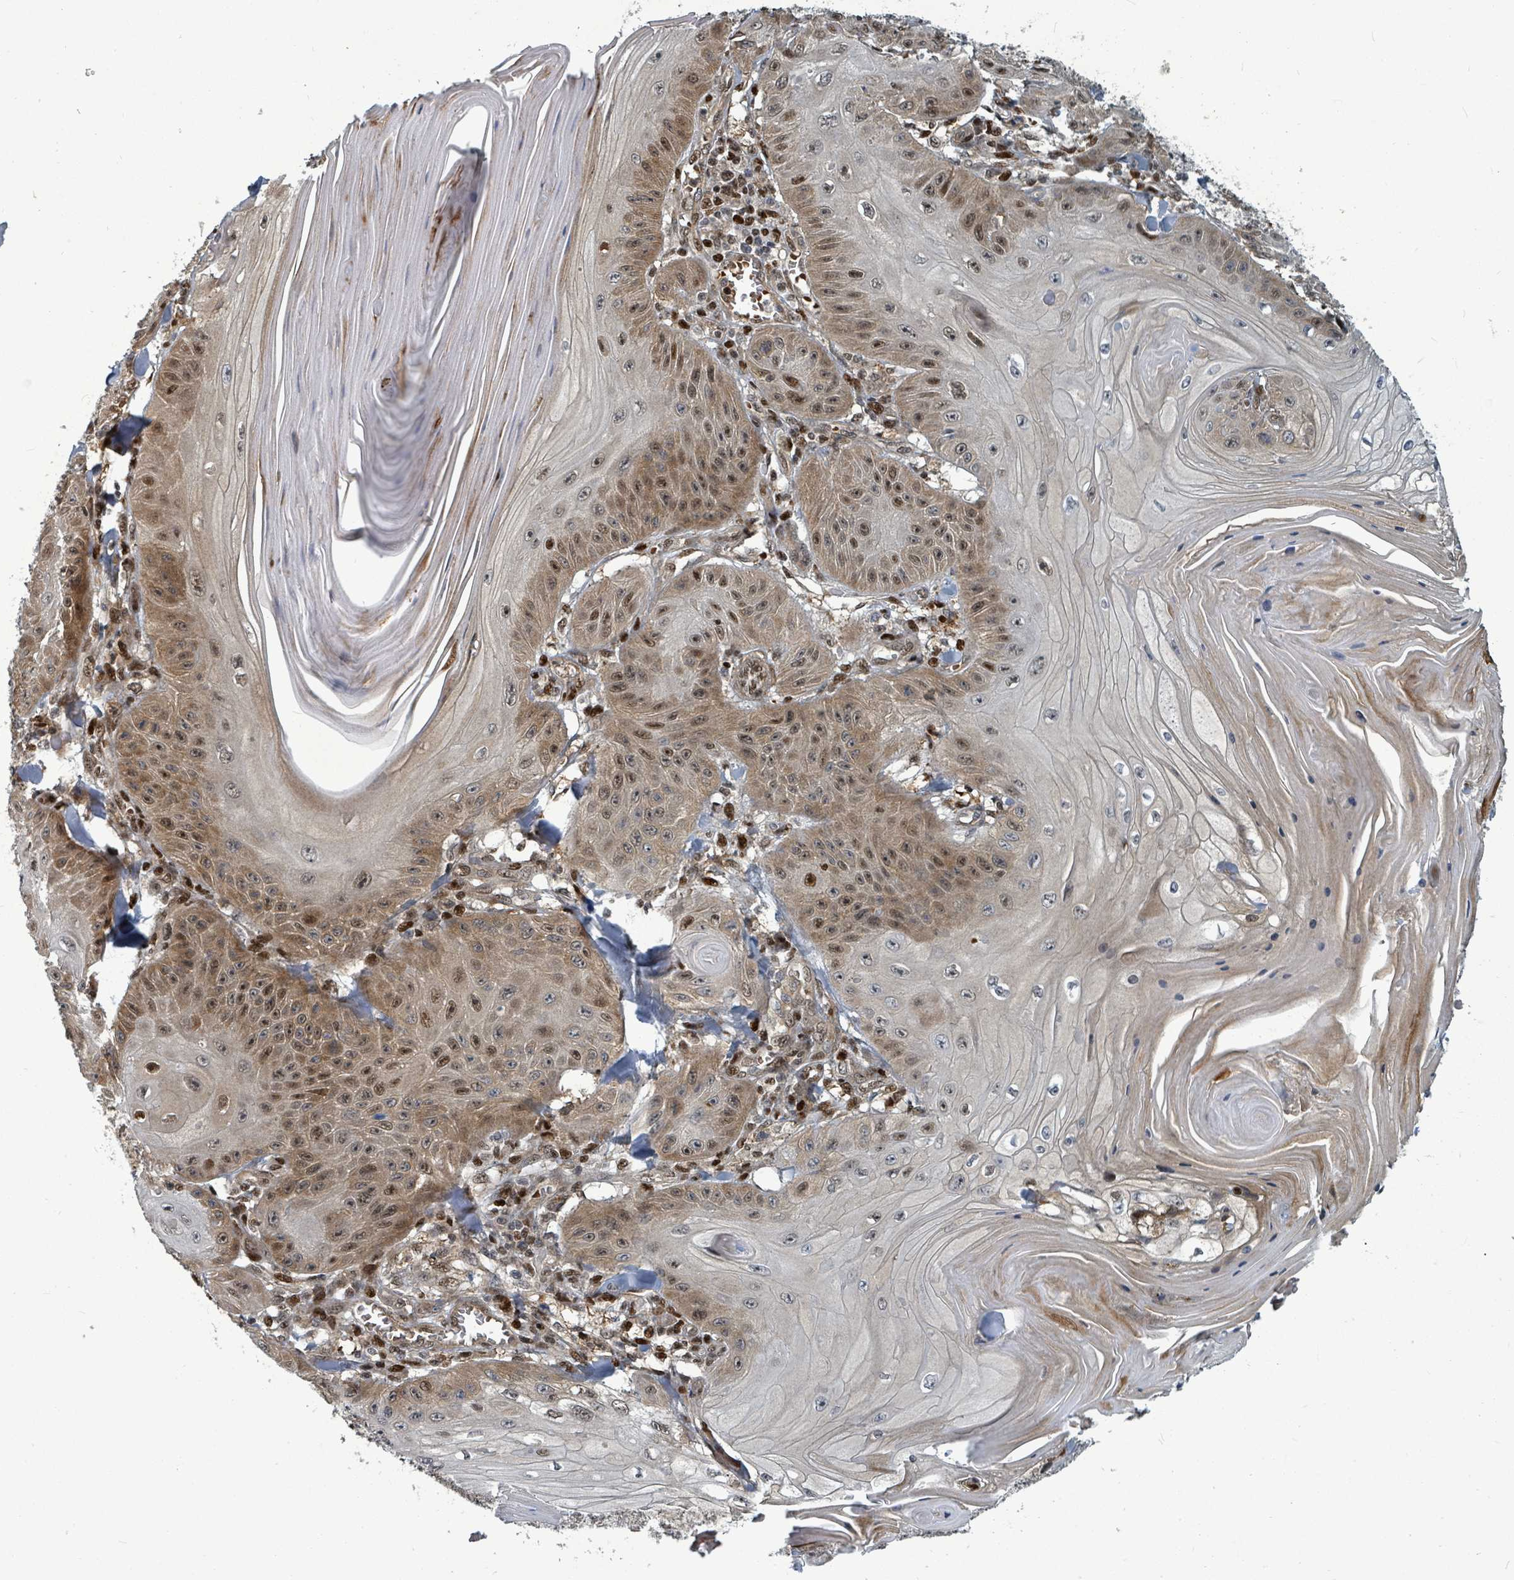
{"staining": {"intensity": "moderate", "quantity": ">75%", "location": "cytoplasmic/membranous,nuclear"}, "tissue": "skin cancer", "cell_type": "Tumor cells", "image_type": "cancer", "snomed": [{"axis": "morphology", "description": "Squamous cell carcinoma, NOS"}, {"axis": "topography", "description": "Skin"}], "caption": "IHC (DAB (3,3'-diaminobenzidine)) staining of human skin cancer shows moderate cytoplasmic/membranous and nuclear protein positivity in approximately >75% of tumor cells.", "gene": "TRDMT1", "patient": {"sex": "female", "age": 78}}